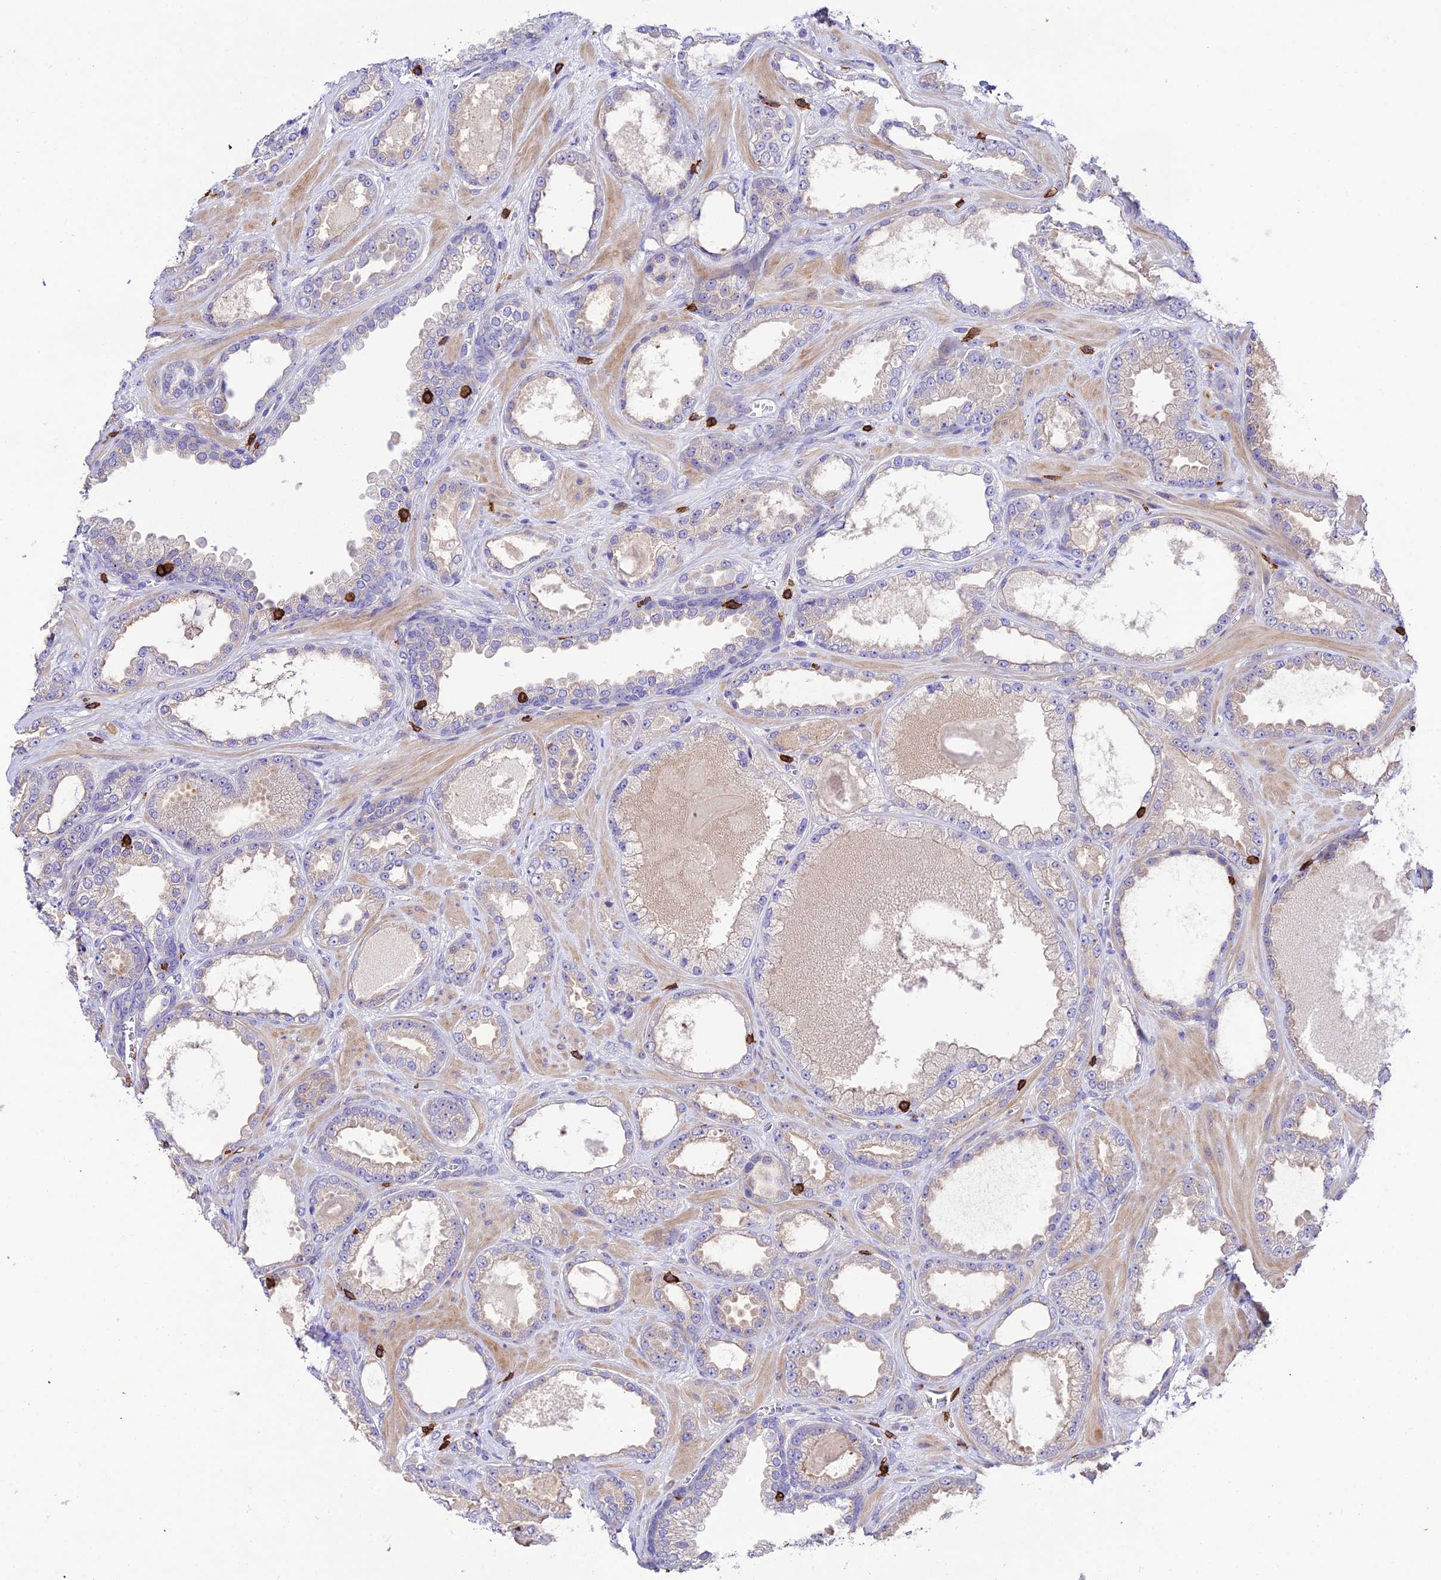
{"staining": {"intensity": "negative", "quantity": "none", "location": "none"}, "tissue": "prostate cancer", "cell_type": "Tumor cells", "image_type": "cancer", "snomed": [{"axis": "morphology", "description": "Adenocarcinoma, Low grade"}, {"axis": "topography", "description": "Prostate"}], "caption": "Immunohistochemical staining of human prostate cancer demonstrates no significant expression in tumor cells.", "gene": "PTPRCAP", "patient": {"sex": "male", "age": 57}}